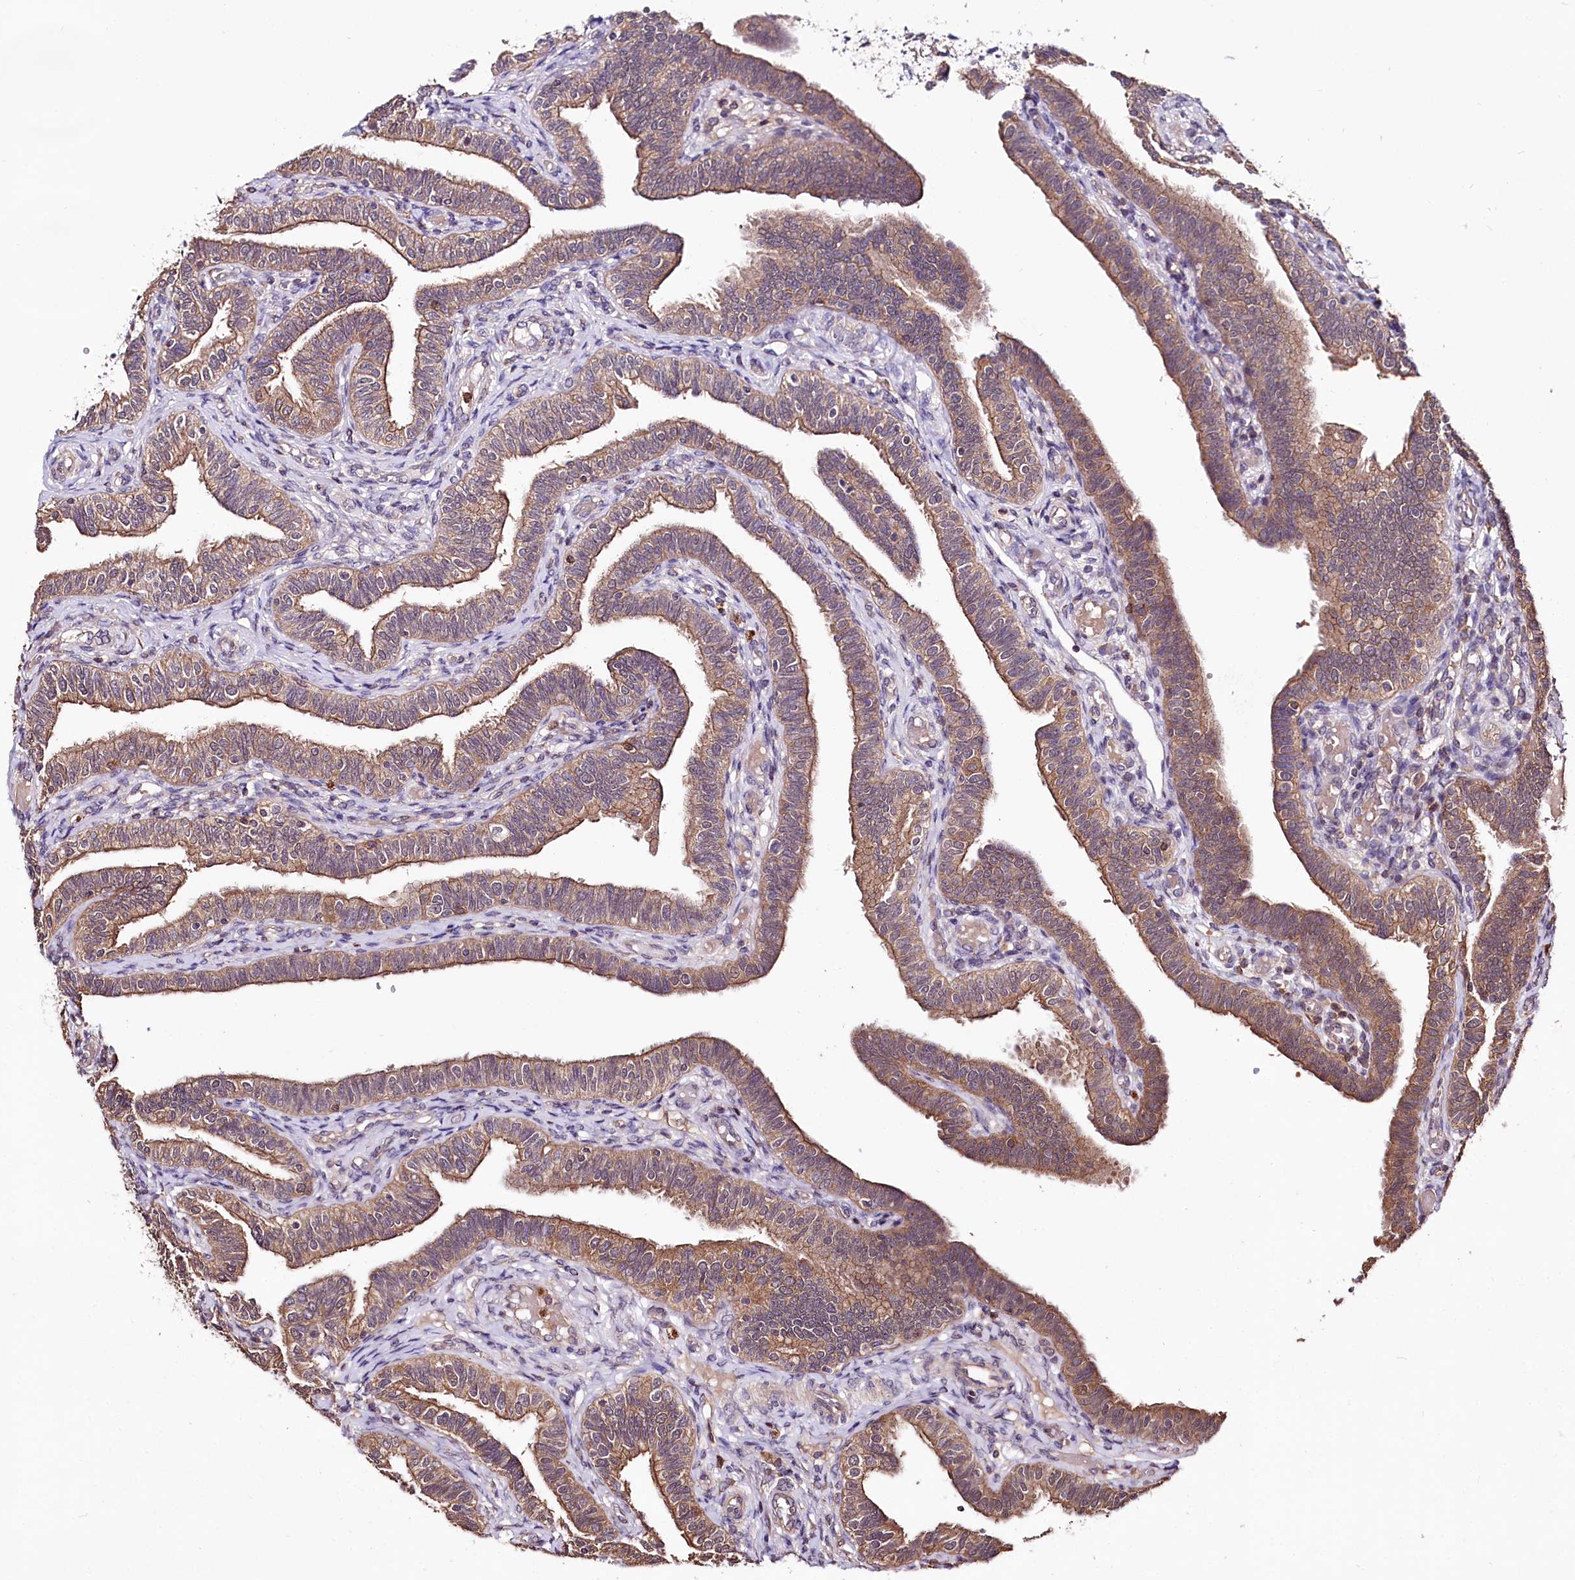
{"staining": {"intensity": "moderate", "quantity": ">75%", "location": "cytoplasmic/membranous"}, "tissue": "fallopian tube", "cell_type": "Glandular cells", "image_type": "normal", "snomed": [{"axis": "morphology", "description": "Normal tissue, NOS"}, {"axis": "topography", "description": "Fallopian tube"}], "caption": "Brown immunohistochemical staining in benign fallopian tube reveals moderate cytoplasmic/membranous positivity in about >75% of glandular cells.", "gene": "KLRB1", "patient": {"sex": "female", "age": 39}}